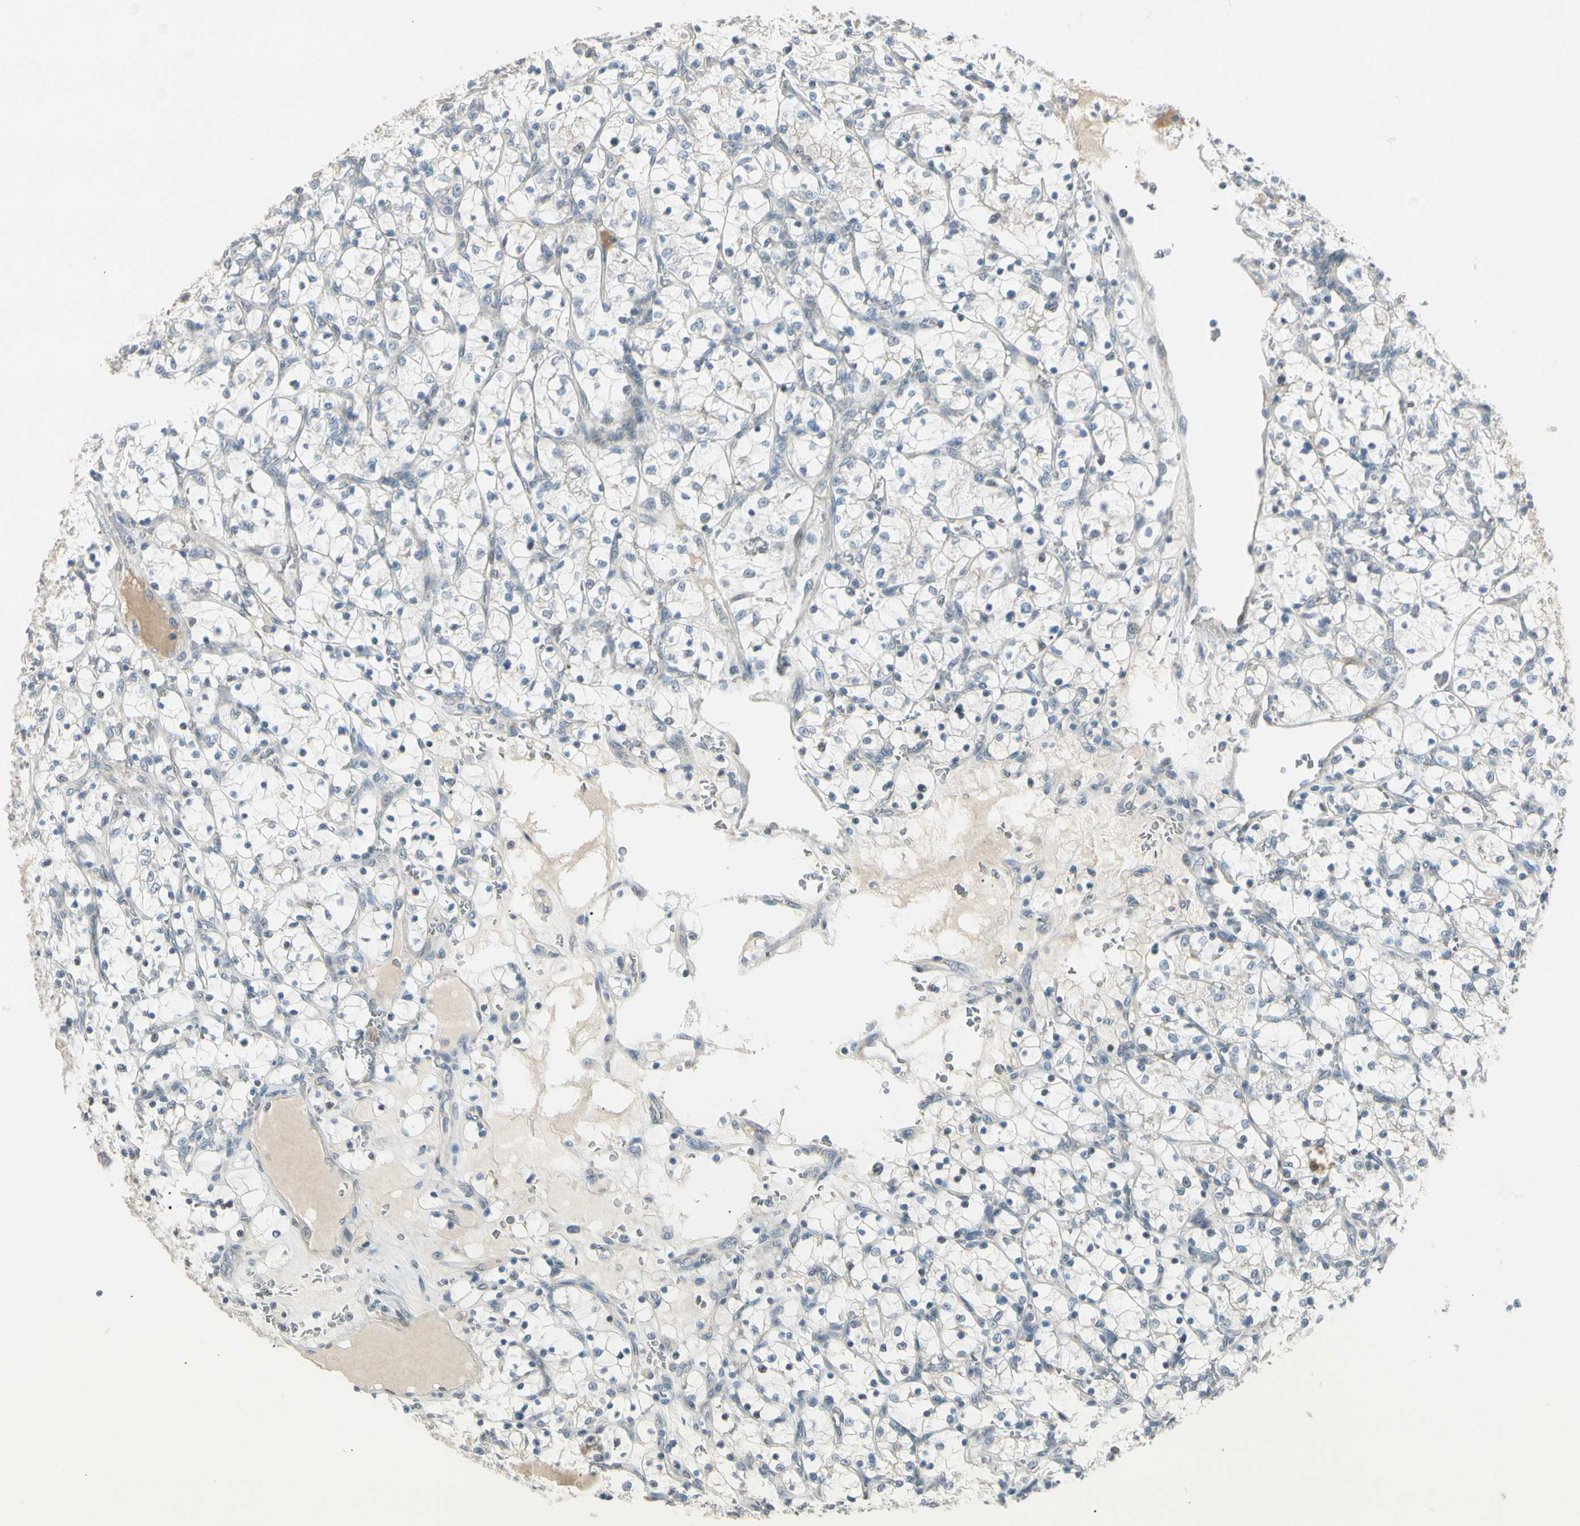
{"staining": {"intensity": "negative", "quantity": "none", "location": "none"}, "tissue": "renal cancer", "cell_type": "Tumor cells", "image_type": "cancer", "snomed": [{"axis": "morphology", "description": "Adenocarcinoma, NOS"}, {"axis": "topography", "description": "Kidney"}], "caption": "Immunohistochemistry of renal adenocarcinoma demonstrates no expression in tumor cells.", "gene": "PCDHB15", "patient": {"sex": "female", "age": 69}}